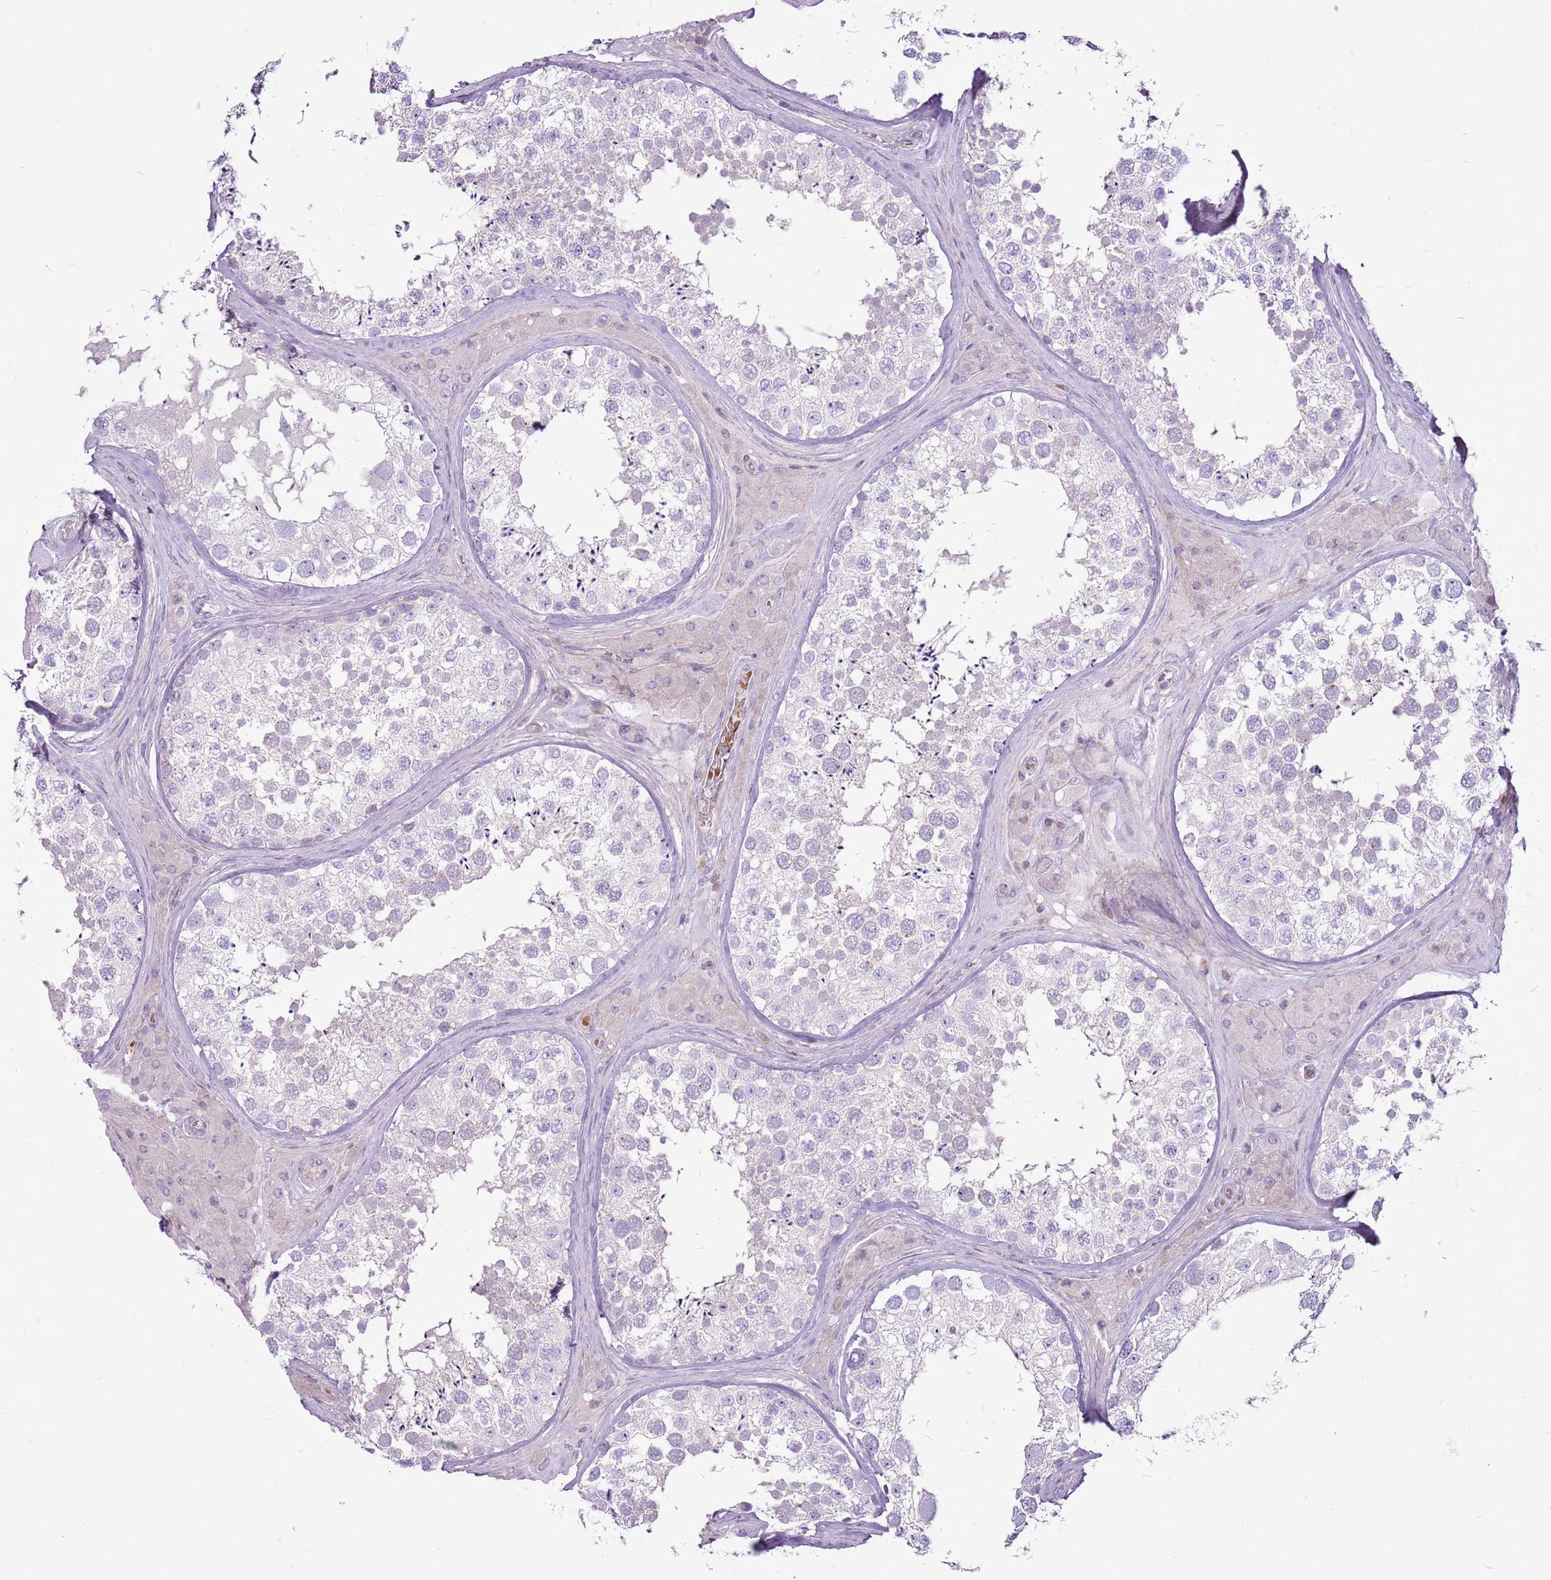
{"staining": {"intensity": "negative", "quantity": "none", "location": "none"}, "tissue": "testis", "cell_type": "Cells in seminiferous ducts", "image_type": "normal", "snomed": [{"axis": "morphology", "description": "Normal tissue, NOS"}, {"axis": "topography", "description": "Testis"}], "caption": "DAB immunohistochemical staining of benign human testis reveals no significant expression in cells in seminiferous ducts. The staining is performed using DAB brown chromogen with nuclei counter-stained in using hematoxylin.", "gene": "CHAC2", "patient": {"sex": "male", "age": 46}}